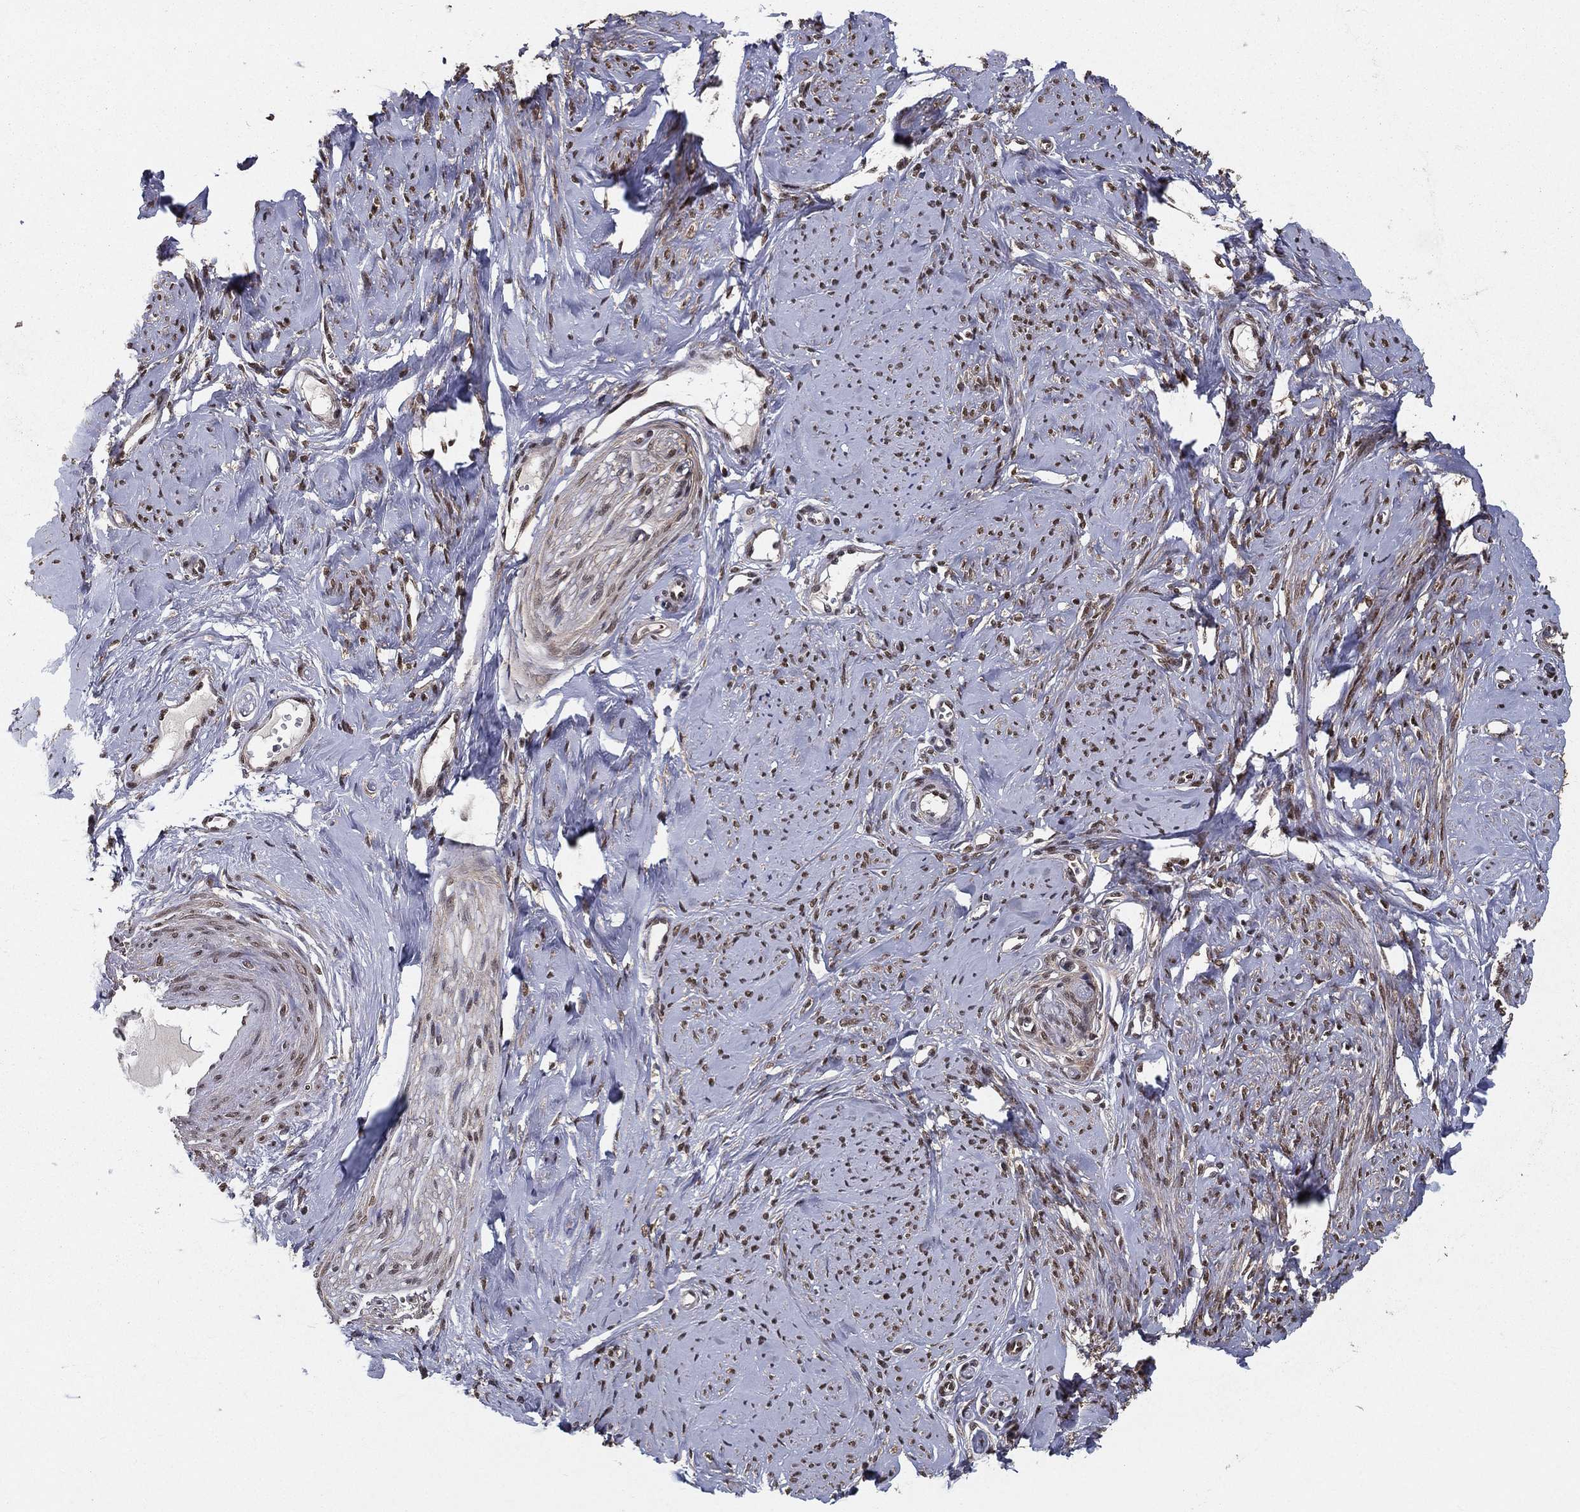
{"staining": {"intensity": "moderate", "quantity": "25%-75%", "location": "cytoplasmic/membranous,nuclear"}, "tissue": "smooth muscle", "cell_type": "Smooth muscle cells", "image_type": "normal", "snomed": [{"axis": "morphology", "description": "Normal tissue, NOS"}, {"axis": "topography", "description": "Smooth muscle"}], "caption": "Brown immunohistochemical staining in unremarkable human smooth muscle demonstrates moderate cytoplasmic/membranous,nuclear positivity in approximately 25%-75% of smooth muscle cells.", "gene": "CARM1", "patient": {"sex": "female", "age": 48}}